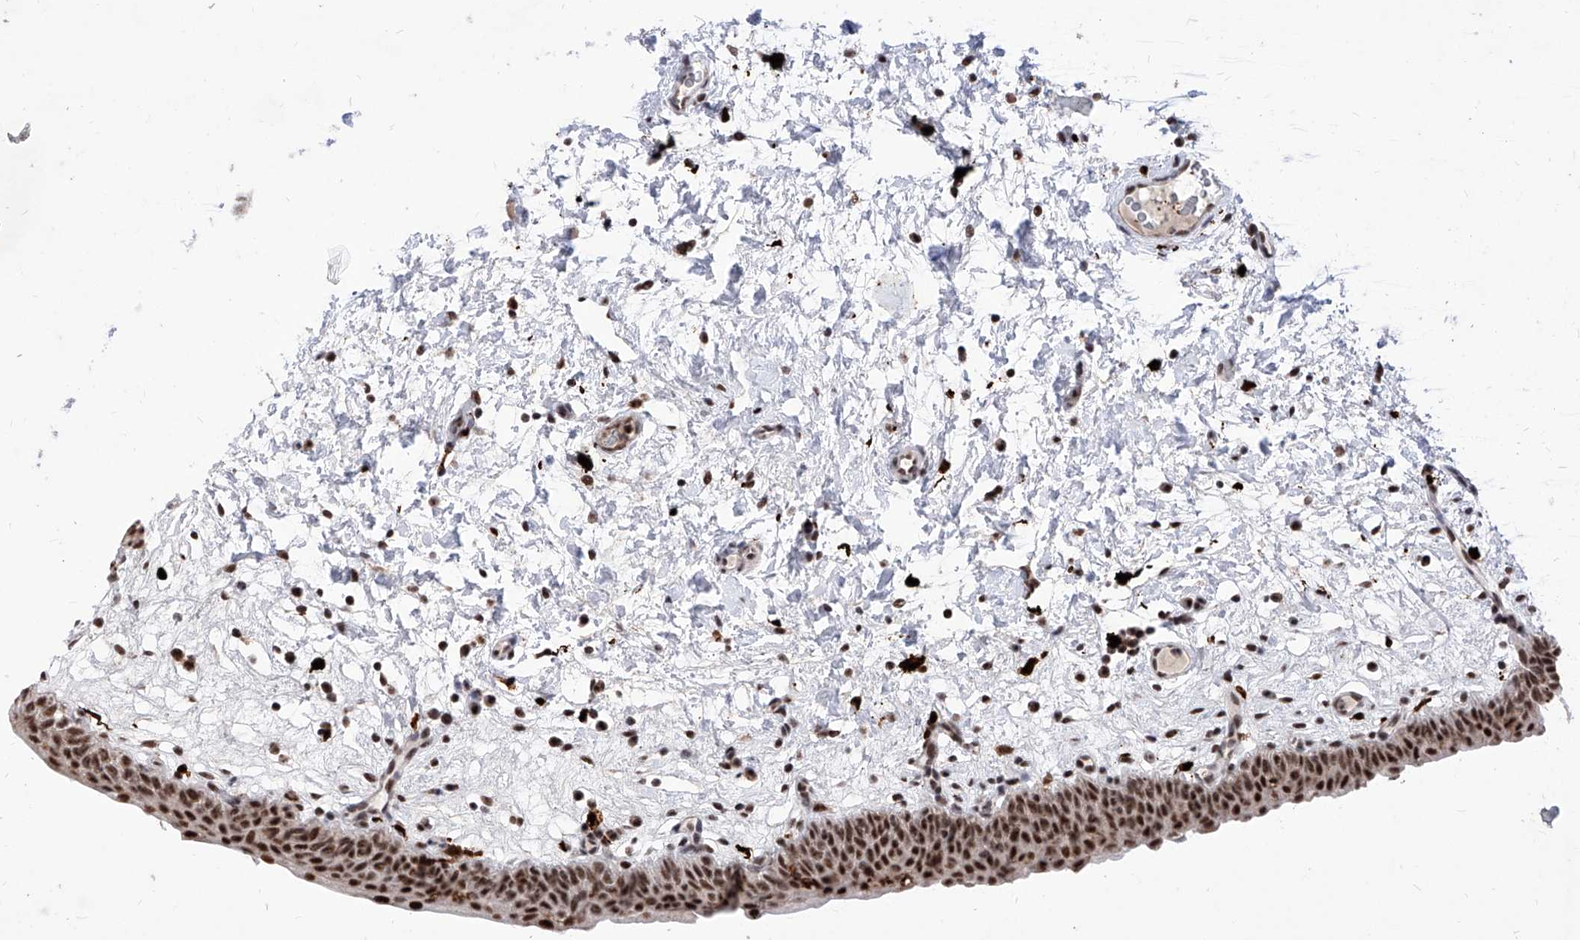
{"staining": {"intensity": "strong", "quantity": ">75%", "location": "nuclear"}, "tissue": "urinary bladder", "cell_type": "Urothelial cells", "image_type": "normal", "snomed": [{"axis": "morphology", "description": "Normal tissue, NOS"}, {"axis": "topography", "description": "Urinary bladder"}], "caption": "IHC histopathology image of unremarkable urinary bladder: human urinary bladder stained using immunohistochemistry (IHC) demonstrates high levels of strong protein expression localized specifically in the nuclear of urothelial cells, appearing as a nuclear brown color.", "gene": "PHF5A", "patient": {"sex": "male", "age": 83}}